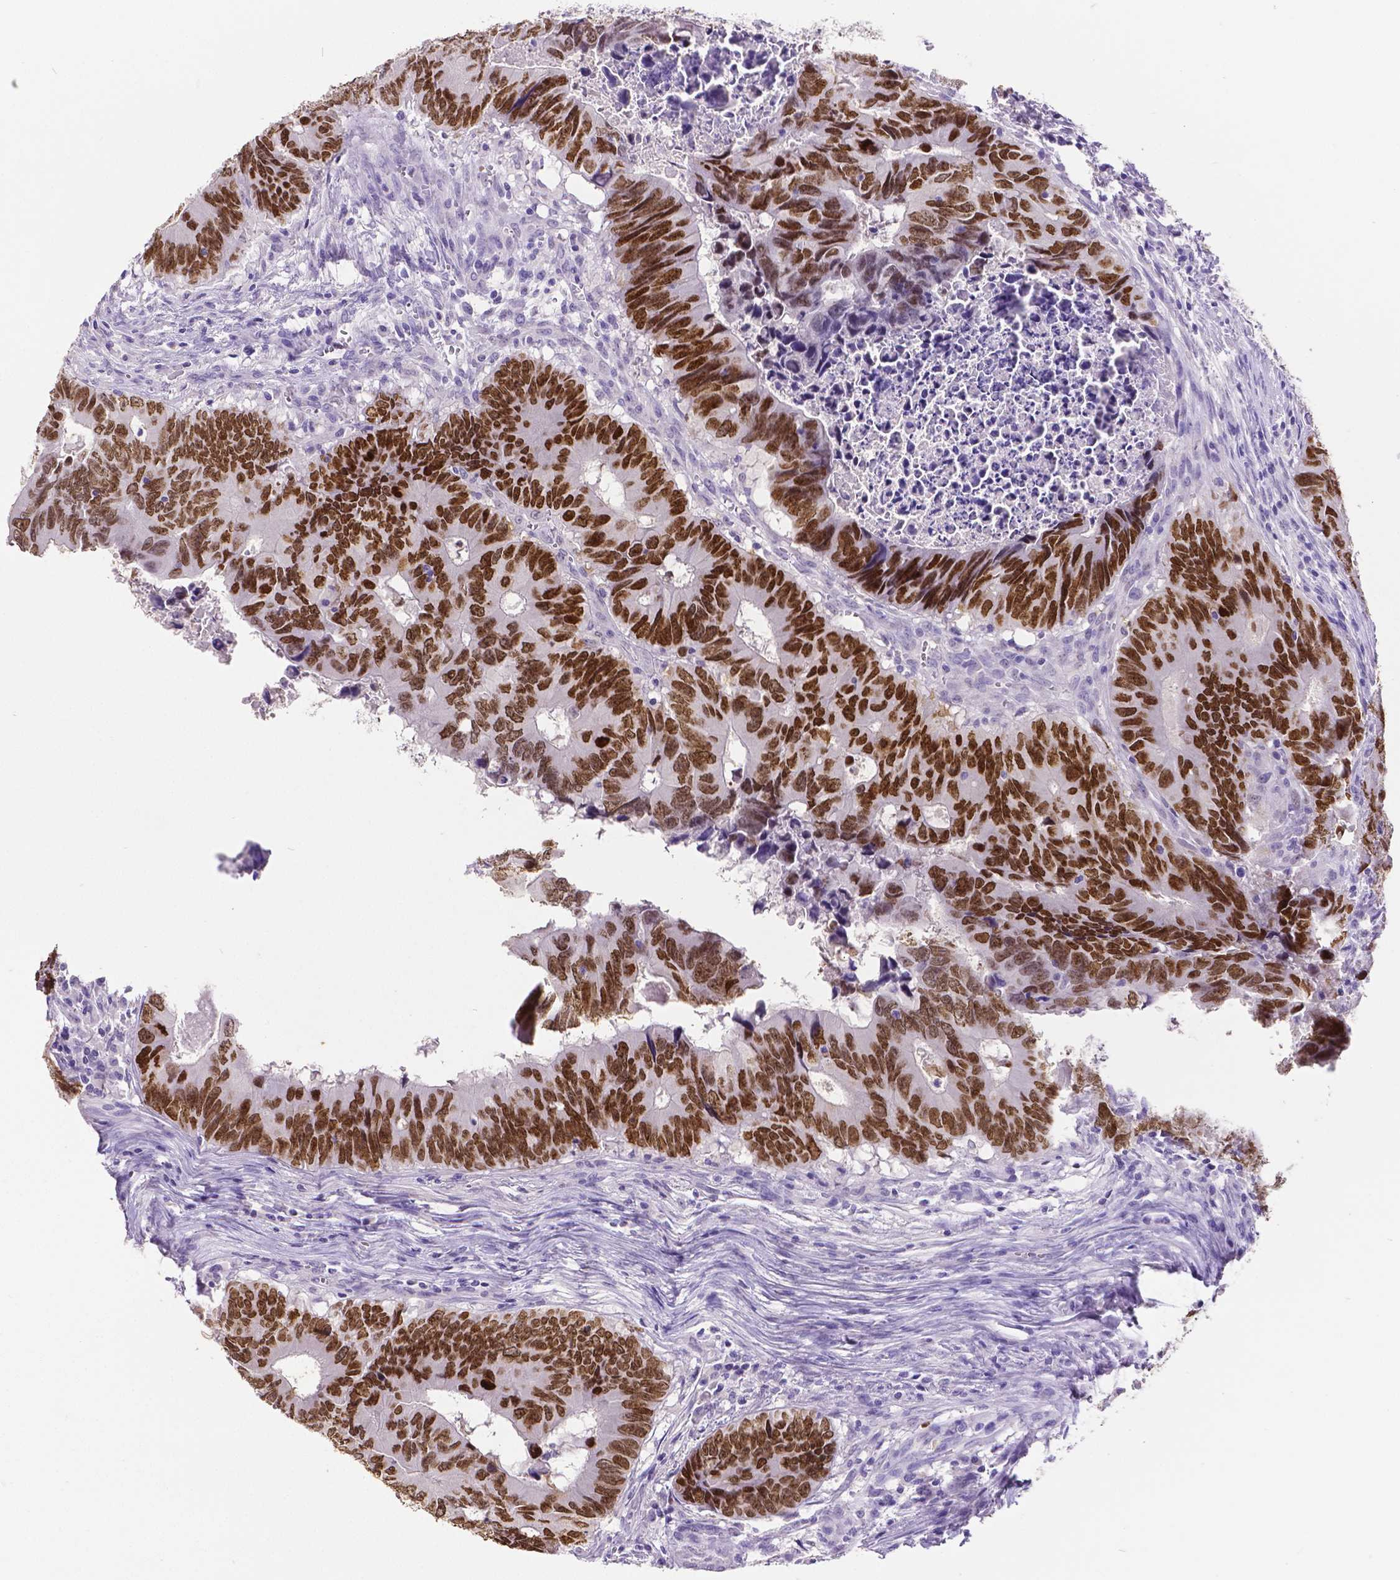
{"staining": {"intensity": "strong", "quantity": ">75%", "location": "nuclear"}, "tissue": "colorectal cancer", "cell_type": "Tumor cells", "image_type": "cancer", "snomed": [{"axis": "morphology", "description": "Adenocarcinoma, NOS"}, {"axis": "topography", "description": "Colon"}], "caption": "This is a micrograph of immunohistochemistry (IHC) staining of adenocarcinoma (colorectal), which shows strong positivity in the nuclear of tumor cells.", "gene": "SATB2", "patient": {"sex": "female", "age": 82}}